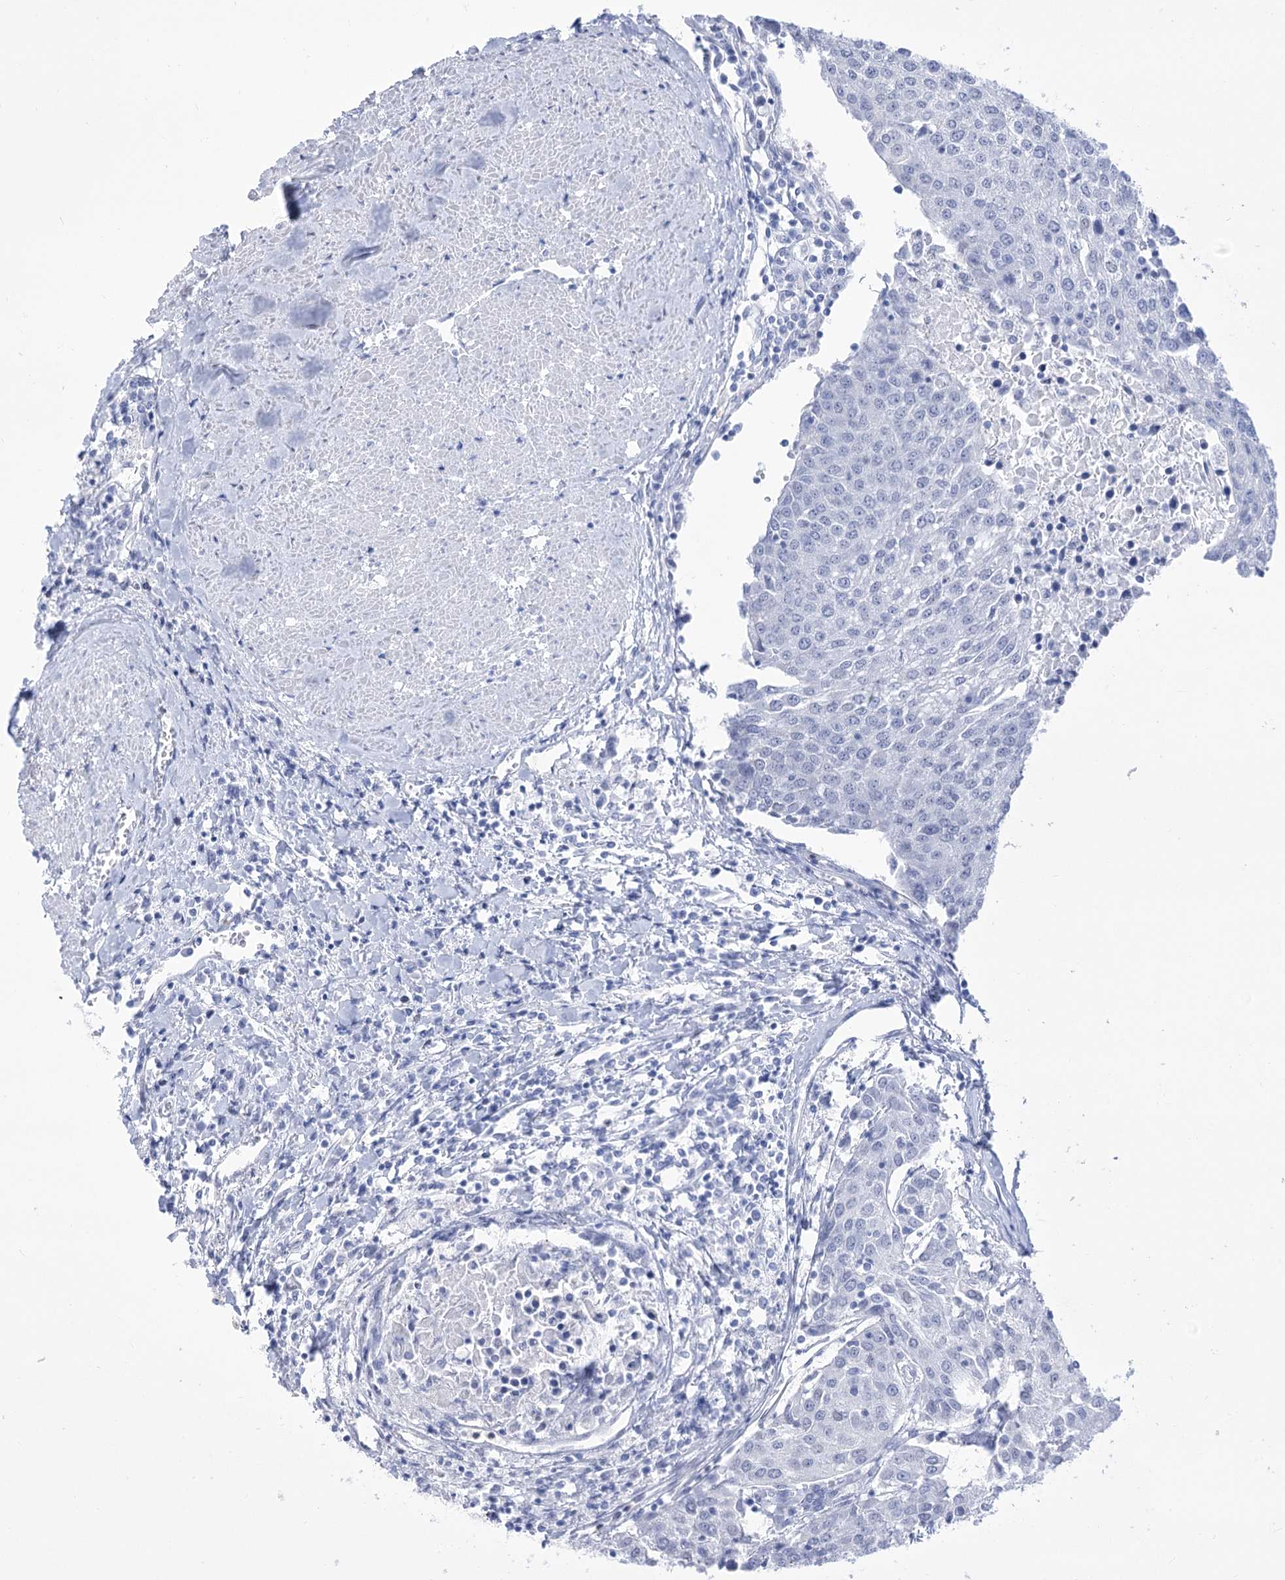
{"staining": {"intensity": "negative", "quantity": "none", "location": "none"}, "tissue": "urothelial cancer", "cell_type": "Tumor cells", "image_type": "cancer", "snomed": [{"axis": "morphology", "description": "Urothelial carcinoma, High grade"}, {"axis": "topography", "description": "Urinary bladder"}], "caption": "An immunohistochemistry (IHC) micrograph of urothelial carcinoma (high-grade) is shown. There is no staining in tumor cells of urothelial carcinoma (high-grade).", "gene": "SIAE", "patient": {"sex": "female", "age": 85}}